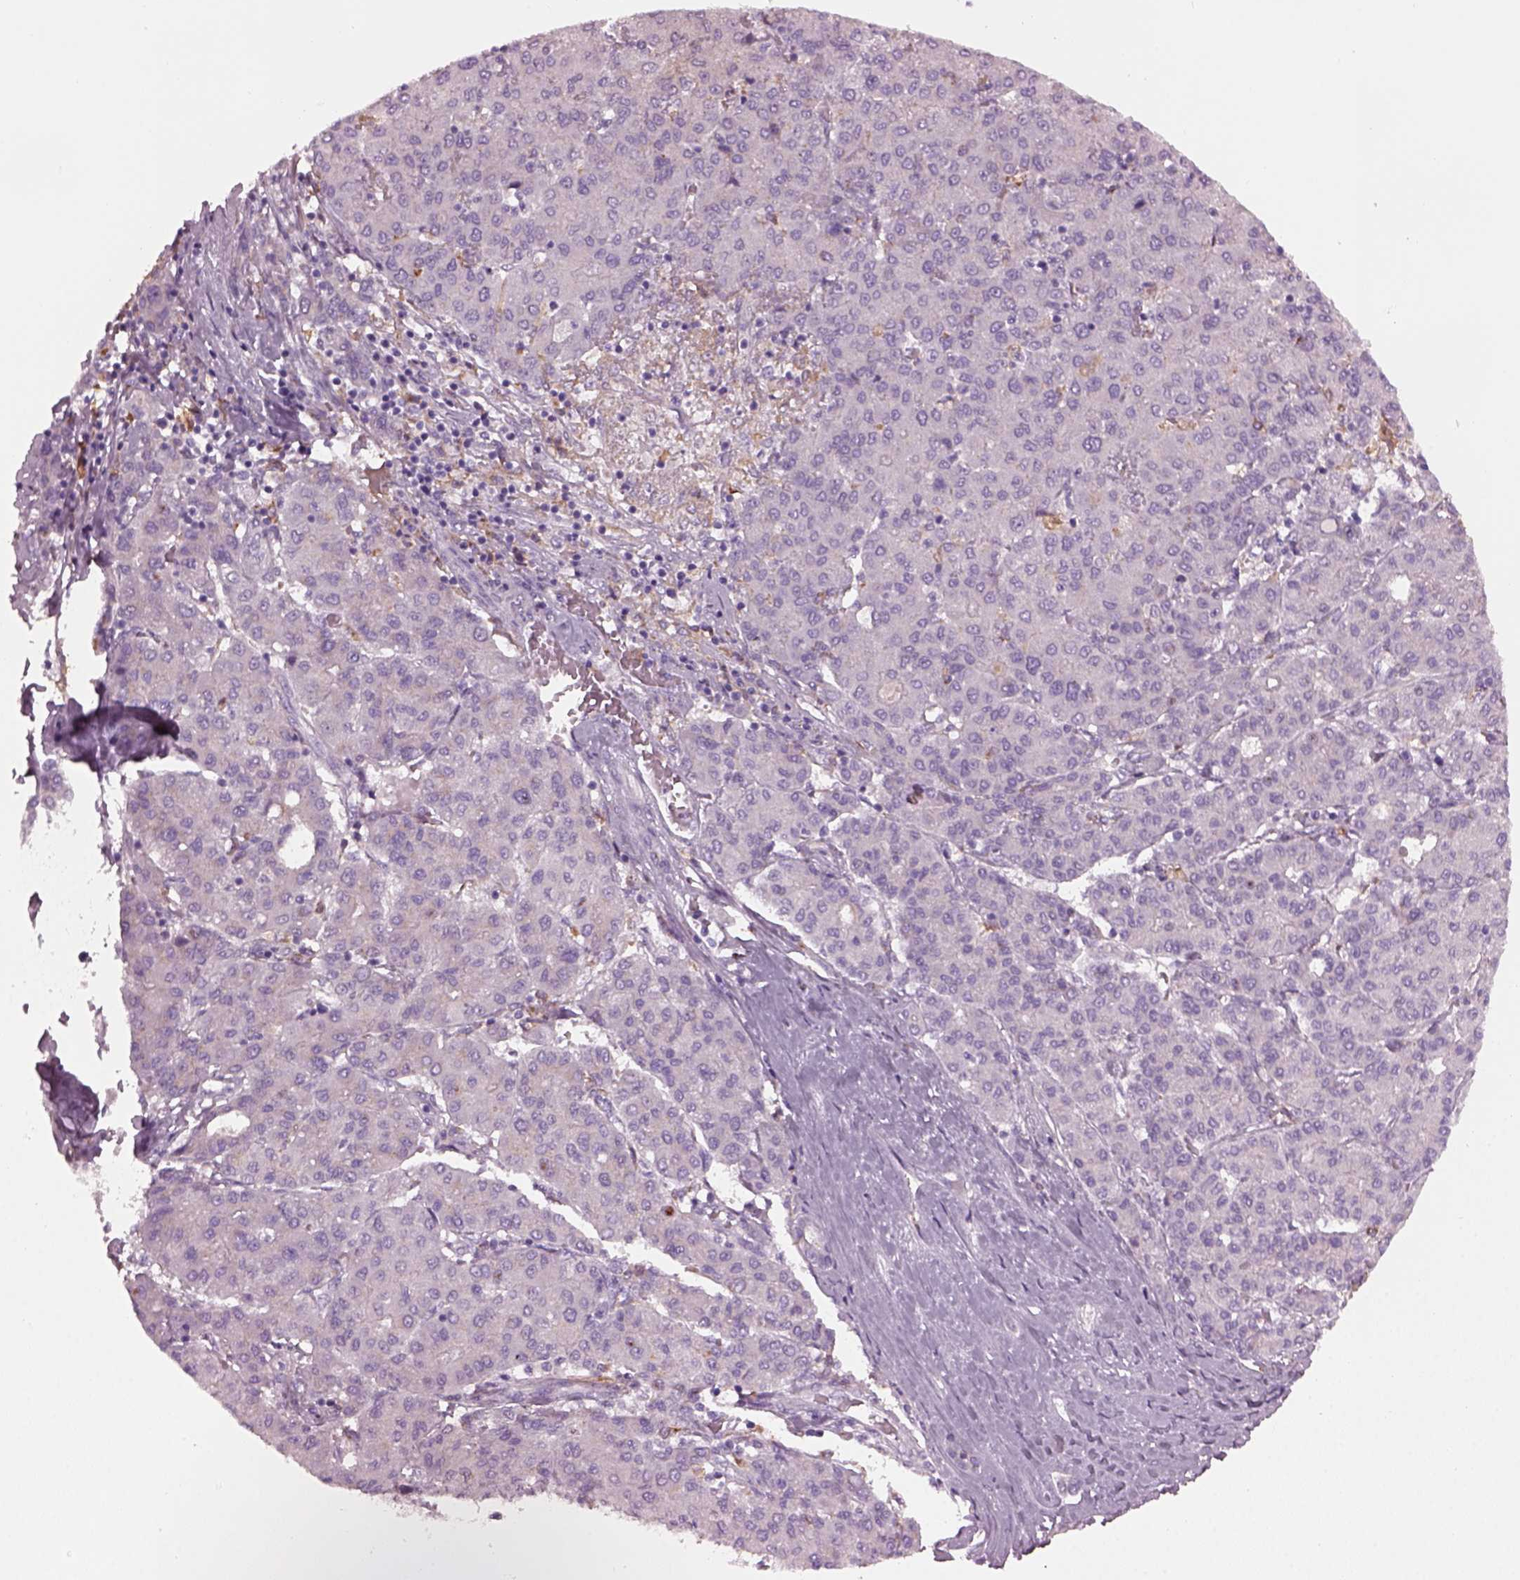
{"staining": {"intensity": "negative", "quantity": "none", "location": "none"}, "tissue": "liver cancer", "cell_type": "Tumor cells", "image_type": "cancer", "snomed": [{"axis": "morphology", "description": "Carcinoma, Hepatocellular, NOS"}, {"axis": "topography", "description": "Liver"}], "caption": "IHC of human liver cancer demonstrates no expression in tumor cells. The staining is performed using DAB (3,3'-diaminobenzidine) brown chromogen with nuclei counter-stained in using hematoxylin.", "gene": "TMEM231", "patient": {"sex": "male", "age": 65}}